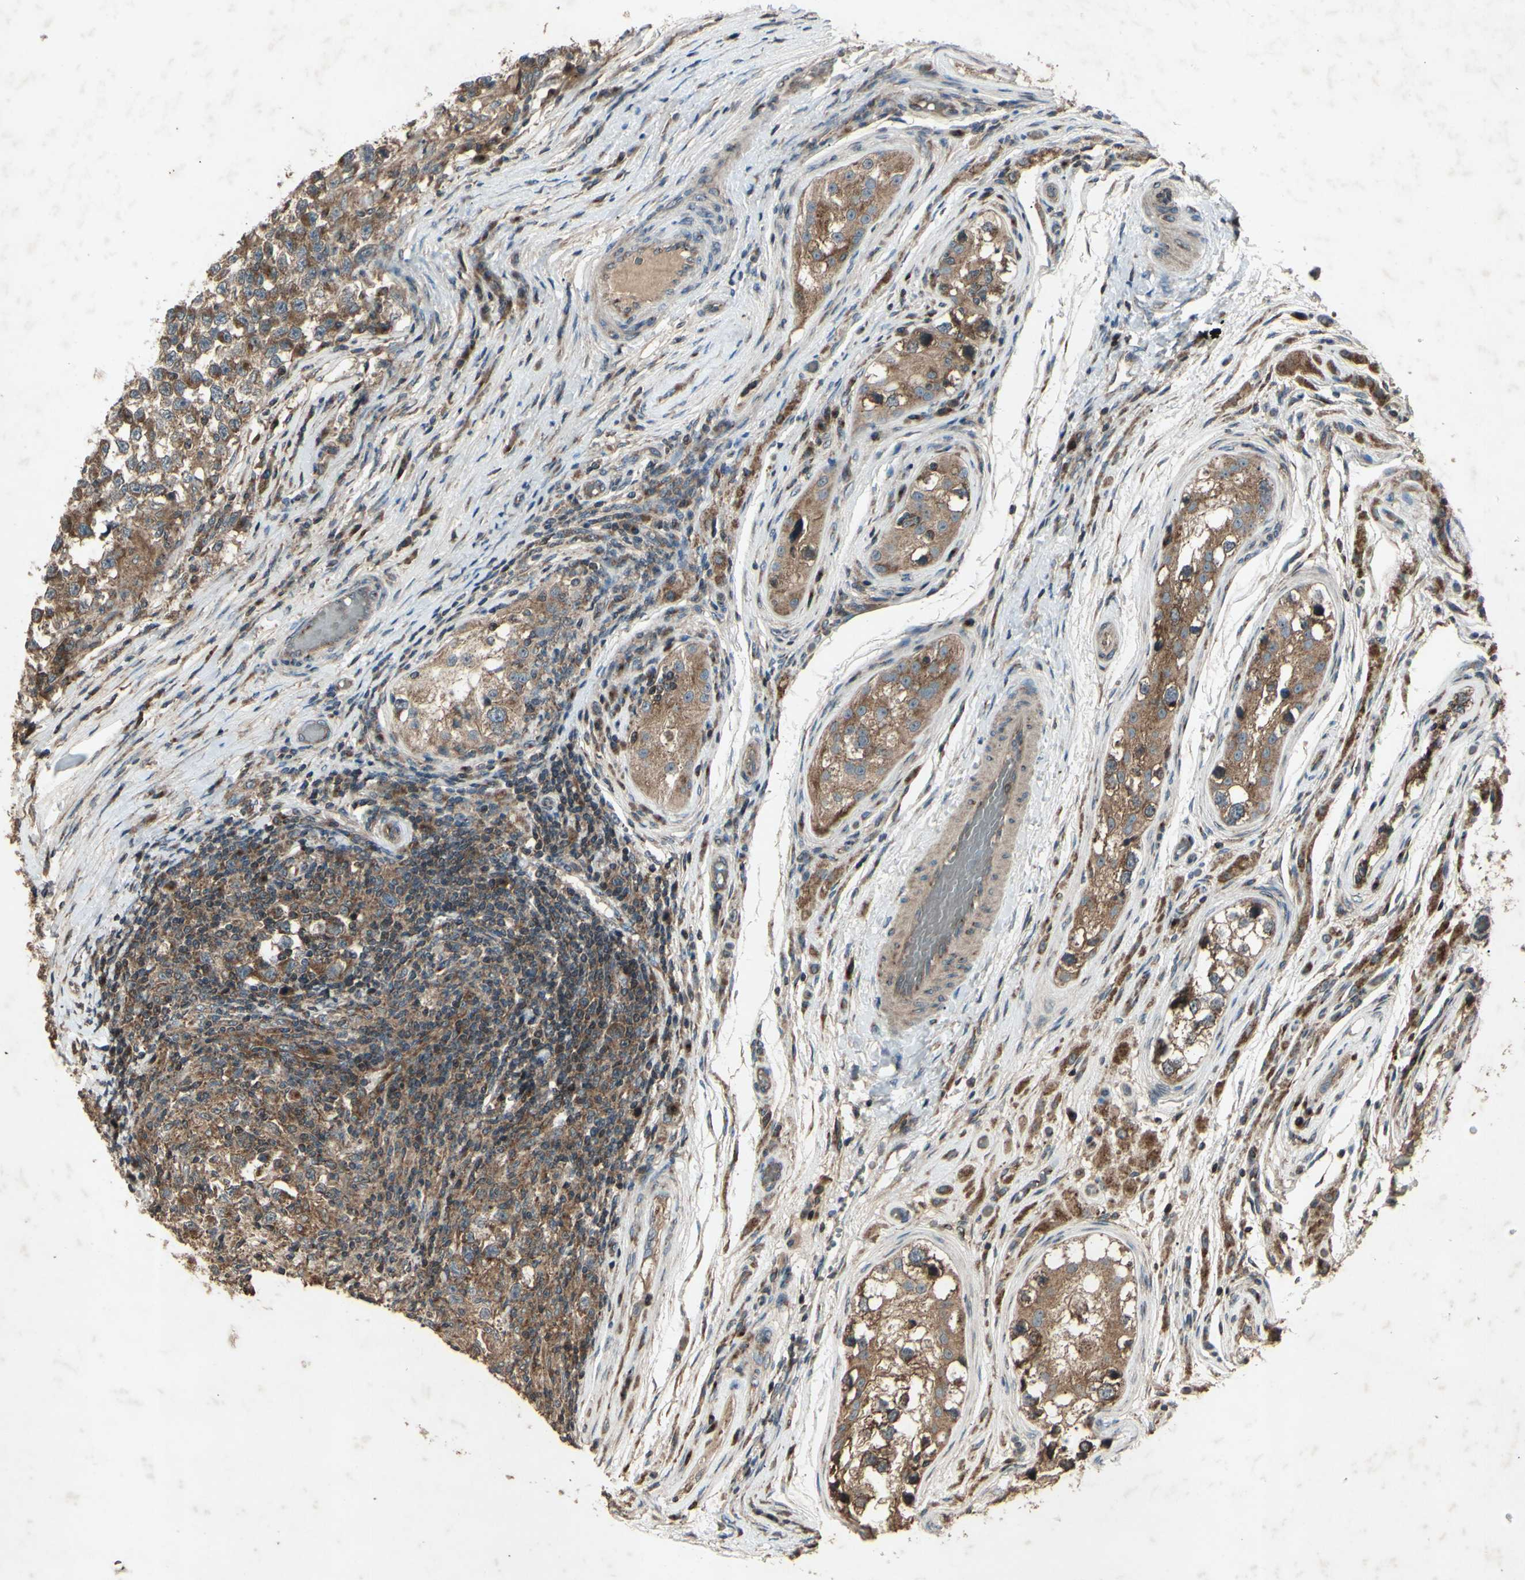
{"staining": {"intensity": "moderate", "quantity": ">75%", "location": "cytoplasmic/membranous"}, "tissue": "testis cancer", "cell_type": "Tumor cells", "image_type": "cancer", "snomed": [{"axis": "morphology", "description": "Carcinoma, Embryonal, NOS"}, {"axis": "topography", "description": "Testis"}], "caption": "Immunohistochemistry (IHC) histopathology image of neoplastic tissue: human testis embryonal carcinoma stained using immunohistochemistry exhibits medium levels of moderate protein expression localized specifically in the cytoplasmic/membranous of tumor cells, appearing as a cytoplasmic/membranous brown color.", "gene": "AP1G1", "patient": {"sex": "male", "age": 21}}